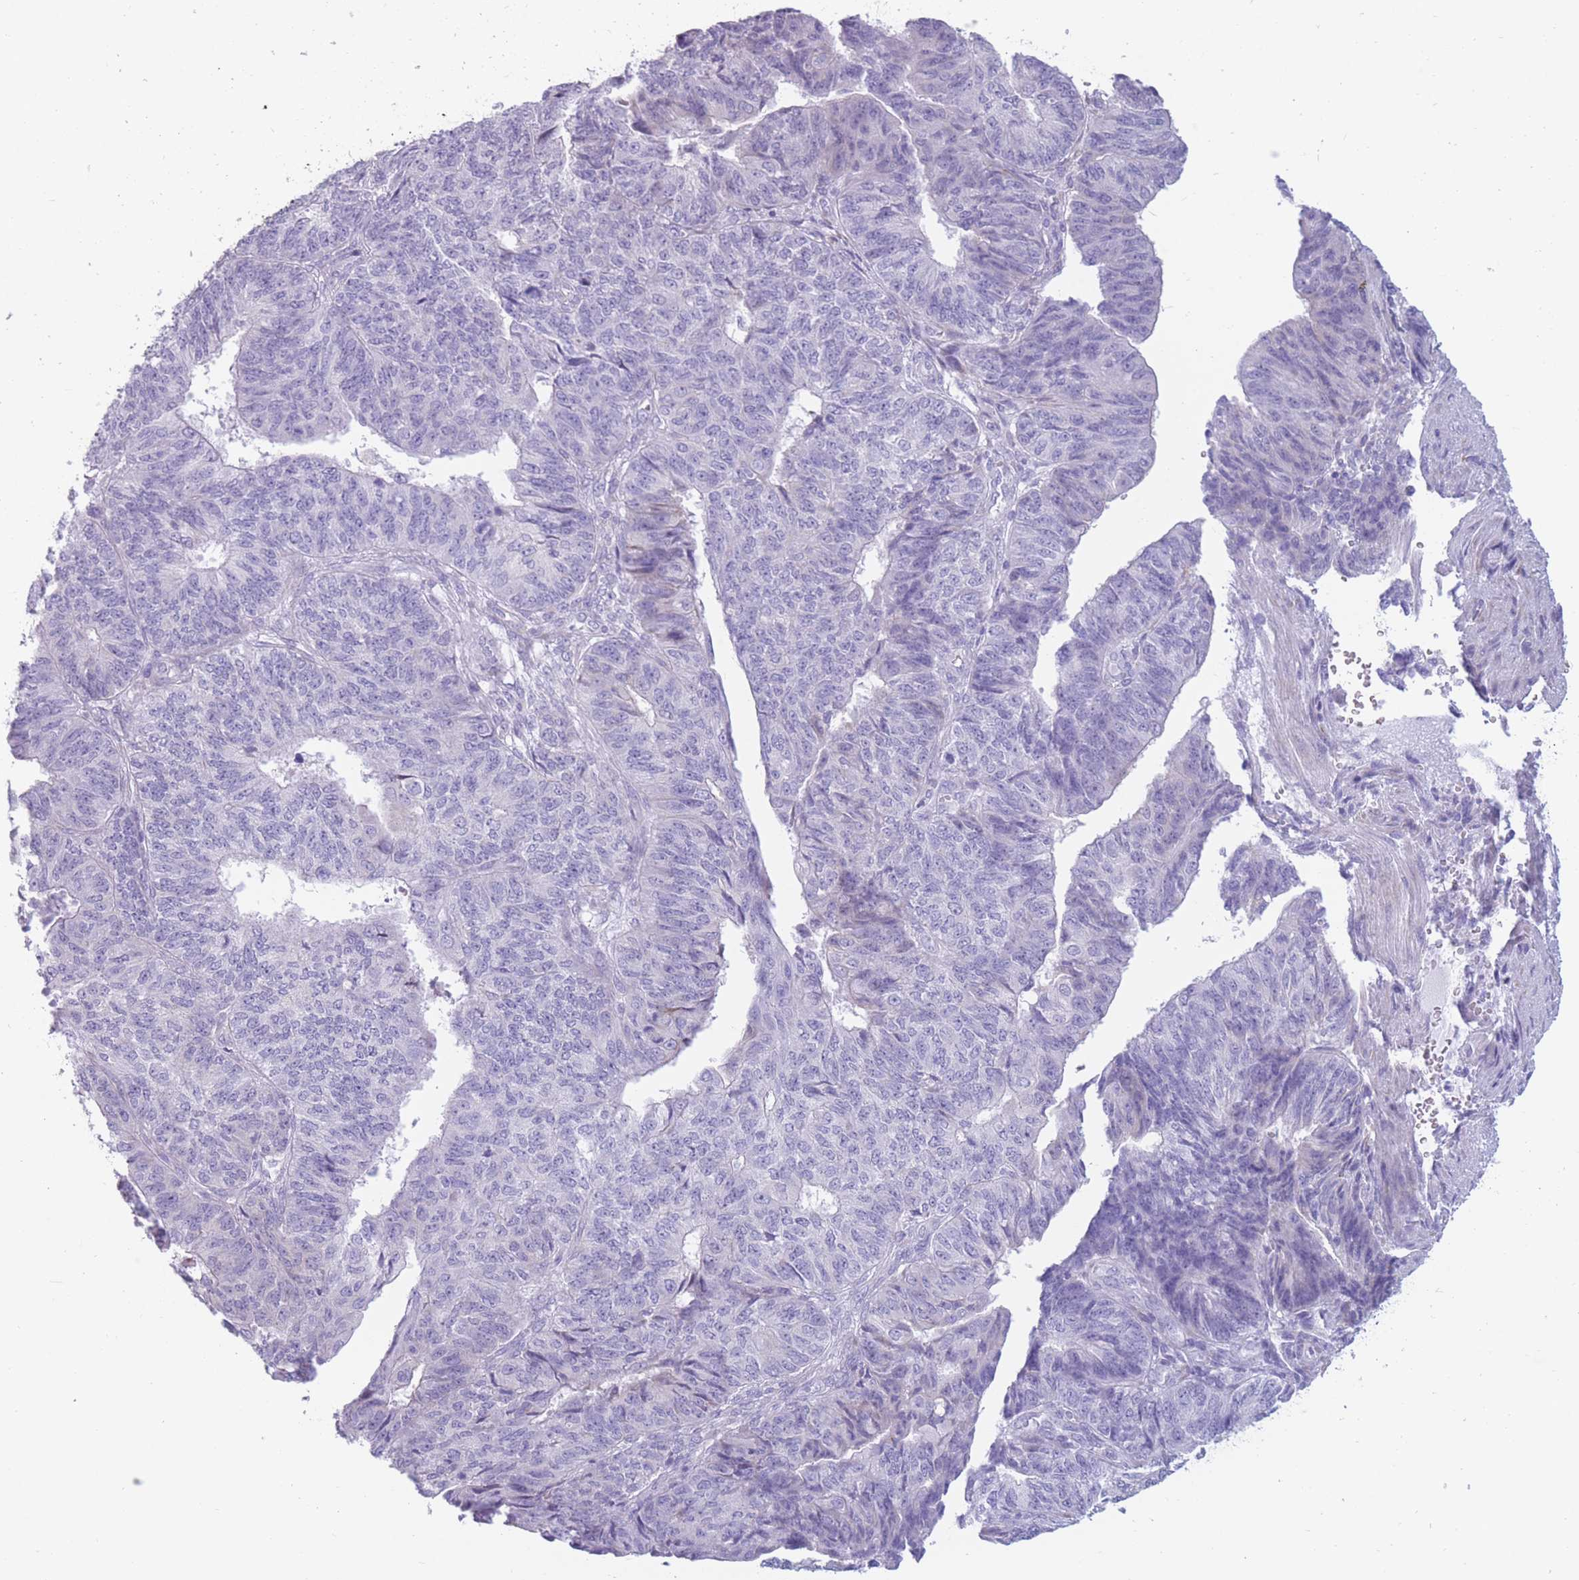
{"staining": {"intensity": "negative", "quantity": "none", "location": "none"}, "tissue": "endometrial cancer", "cell_type": "Tumor cells", "image_type": "cancer", "snomed": [{"axis": "morphology", "description": "Adenocarcinoma, NOS"}, {"axis": "topography", "description": "Endometrium"}], "caption": "The photomicrograph exhibits no significant positivity in tumor cells of endometrial adenocarcinoma.", "gene": "COL27A1", "patient": {"sex": "female", "age": 32}}